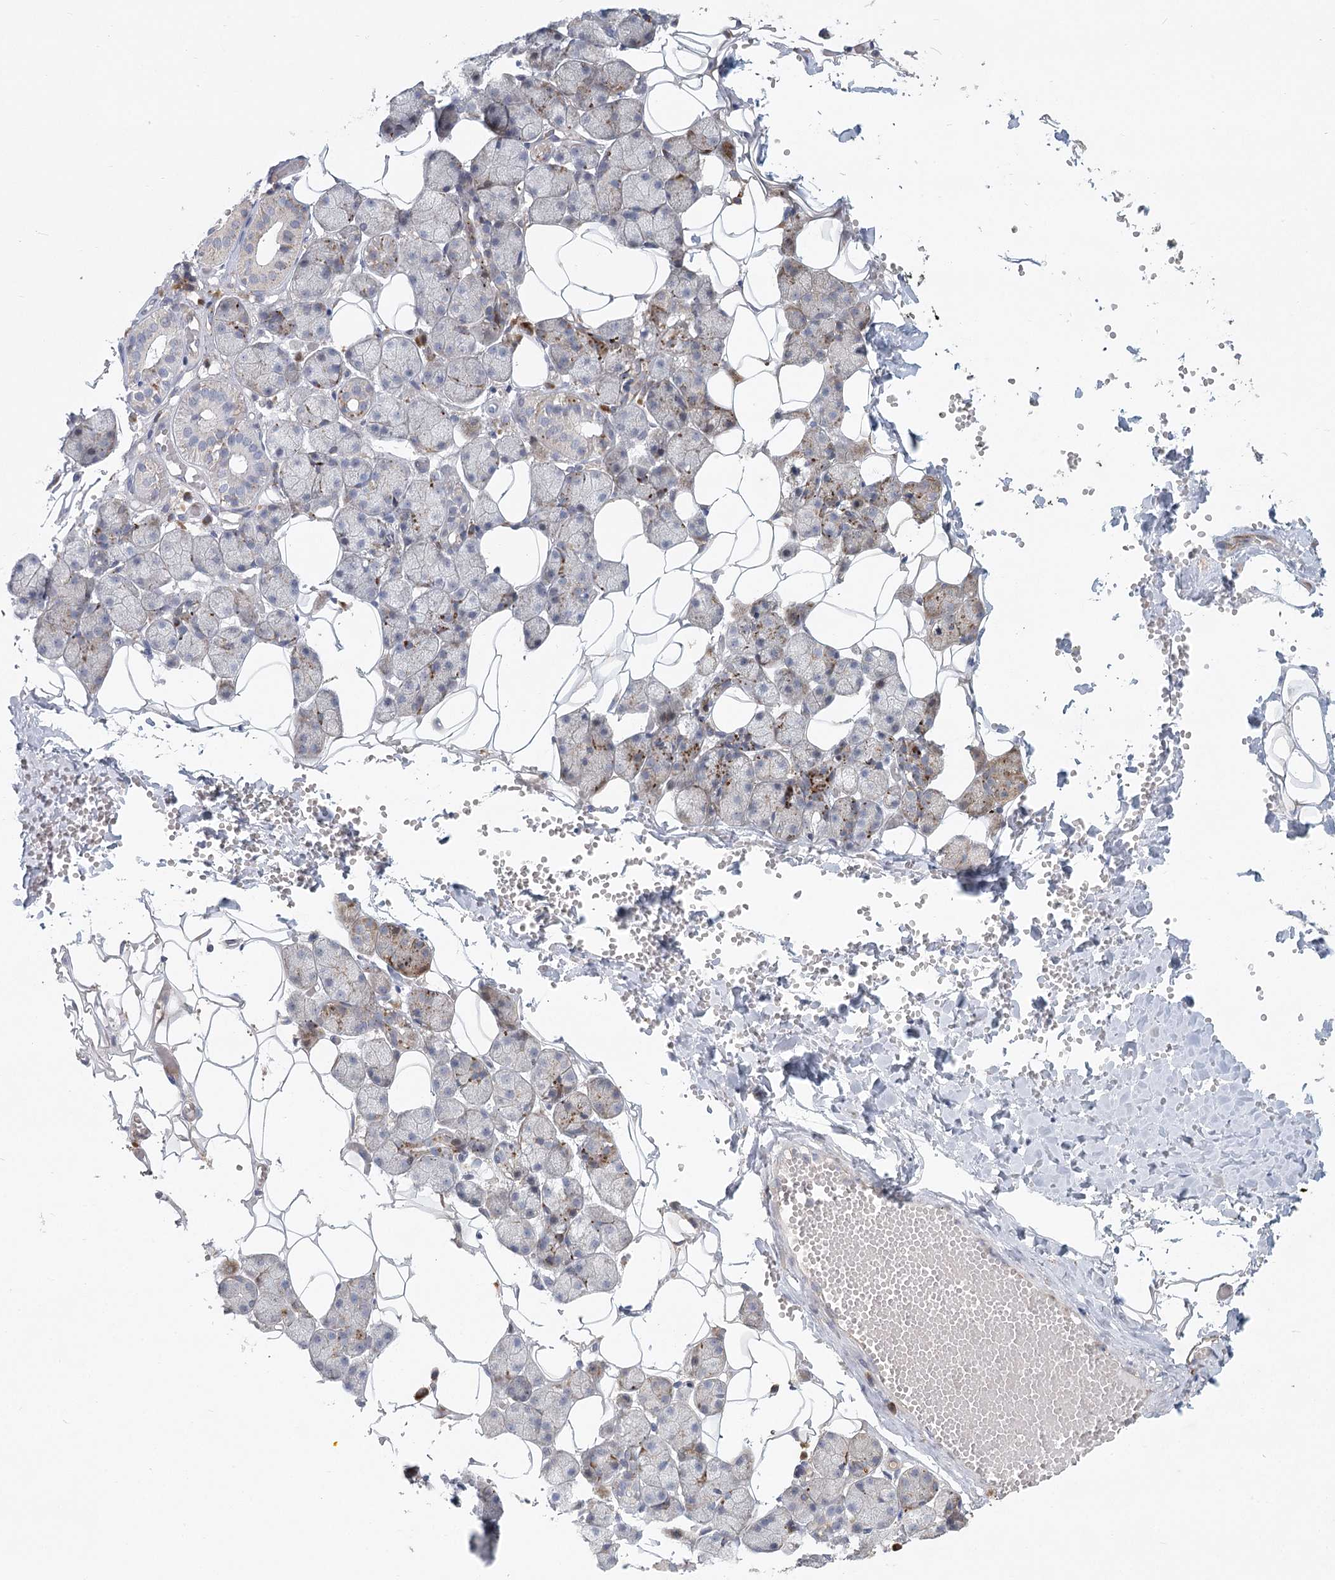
{"staining": {"intensity": "moderate", "quantity": "25%-75%", "location": "cytoplasmic/membranous"}, "tissue": "salivary gland", "cell_type": "Glandular cells", "image_type": "normal", "snomed": [{"axis": "morphology", "description": "Normal tissue, NOS"}, {"axis": "topography", "description": "Salivary gland"}], "caption": "This micrograph exhibits unremarkable salivary gland stained with IHC to label a protein in brown. The cytoplasmic/membranous of glandular cells show moderate positivity for the protein. Nuclei are counter-stained blue.", "gene": "FAM110C", "patient": {"sex": "female", "age": 33}}